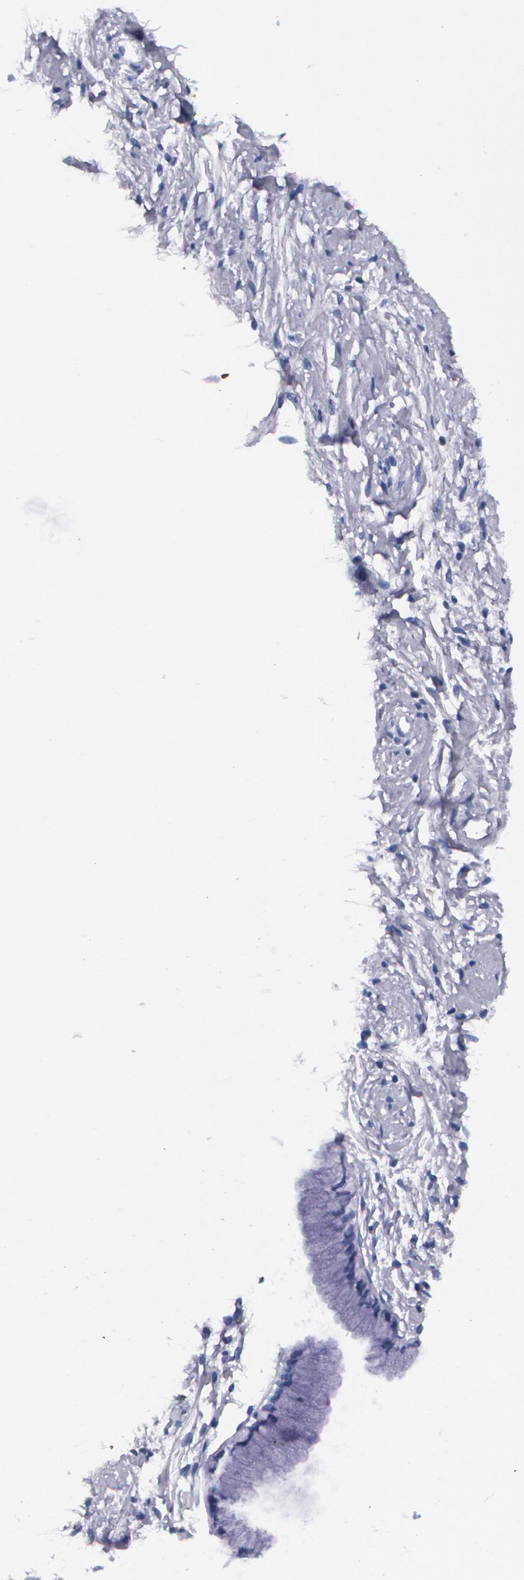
{"staining": {"intensity": "negative", "quantity": "none", "location": "none"}, "tissue": "cervix", "cell_type": "Glandular cells", "image_type": "normal", "snomed": [{"axis": "morphology", "description": "Normal tissue, NOS"}, {"axis": "topography", "description": "Cervix"}], "caption": "A micrograph of human cervix is negative for staining in glandular cells.", "gene": "S100A8", "patient": {"sex": "female", "age": 46}}